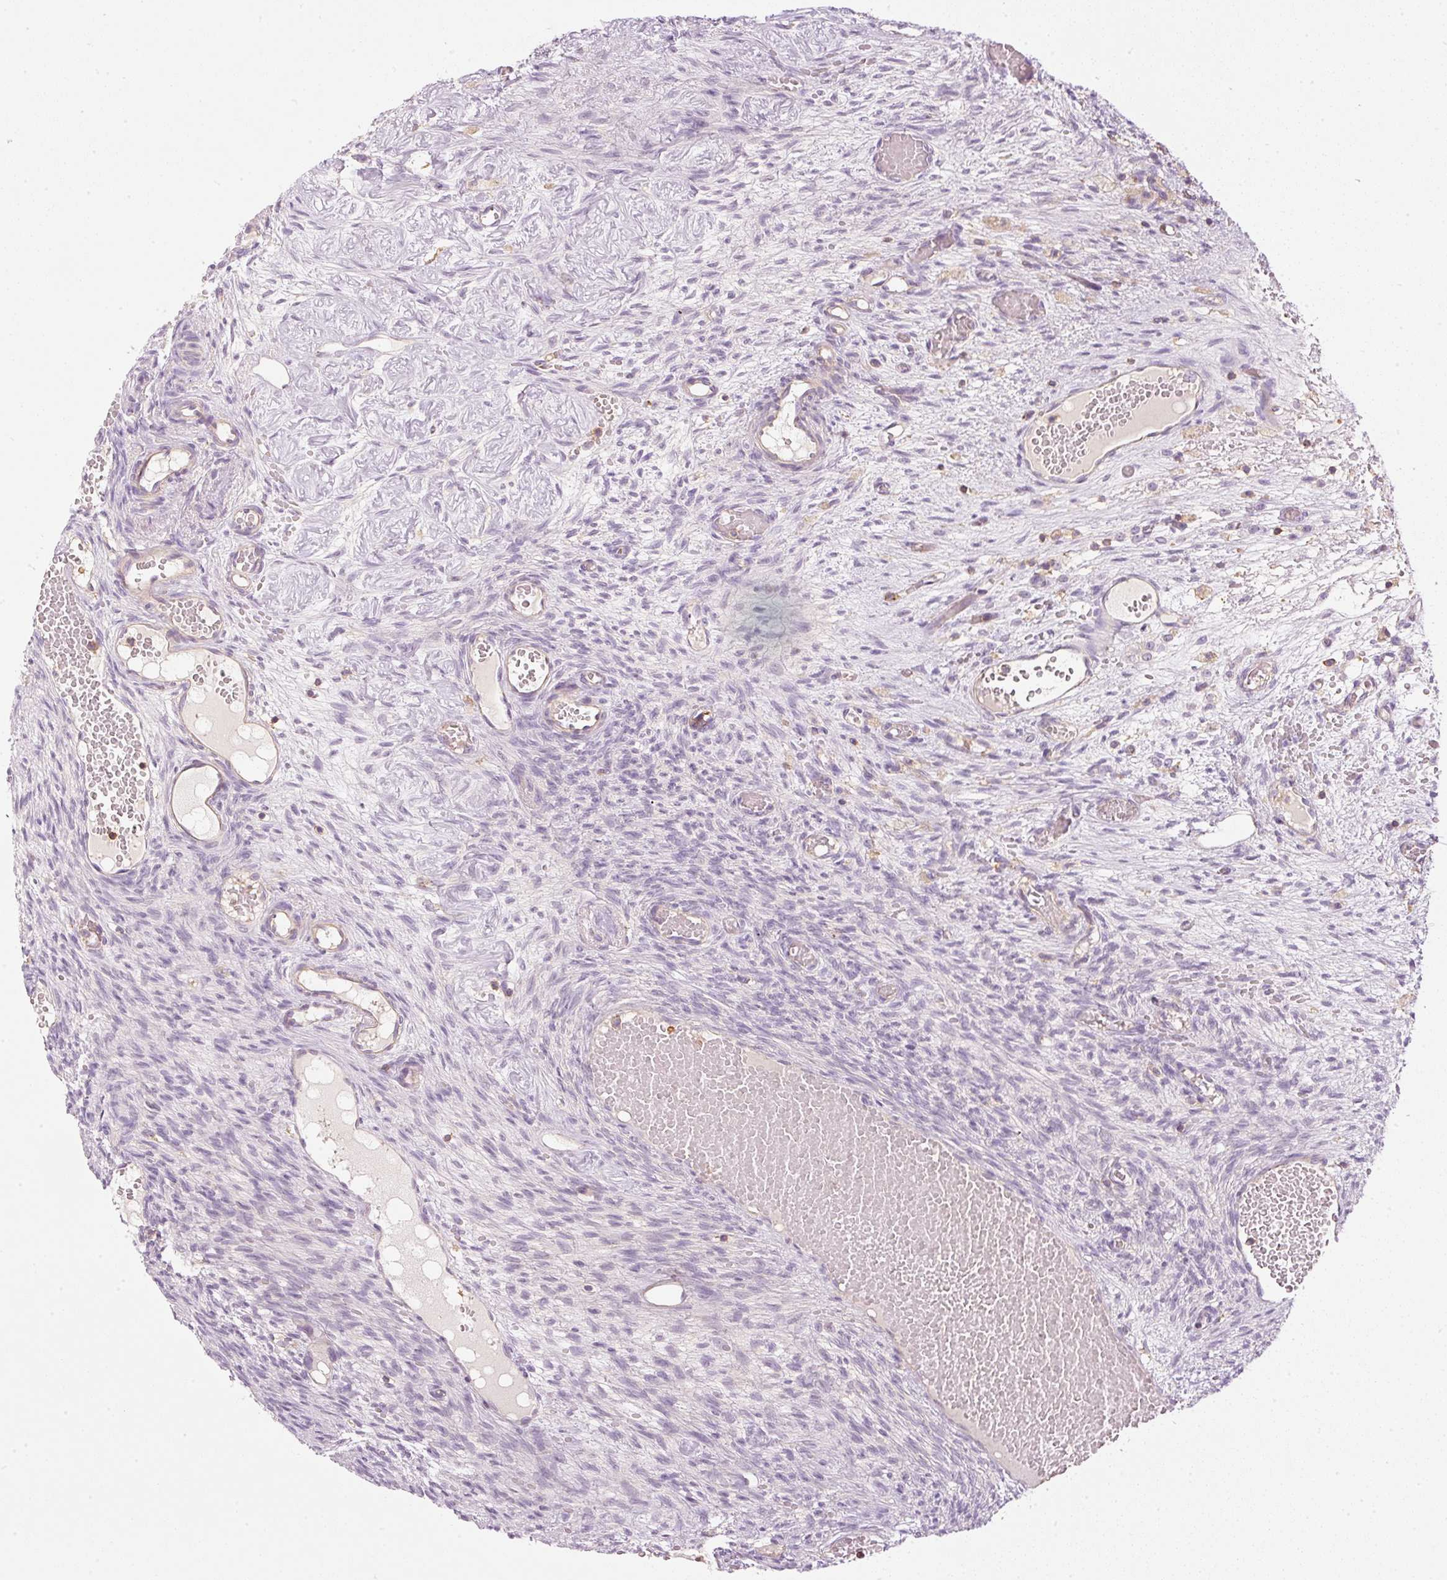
{"staining": {"intensity": "negative", "quantity": "none", "location": "none"}, "tissue": "ovary", "cell_type": "Ovarian stroma cells", "image_type": "normal", "snomed": [{"axis": "morphology", "description": "Normal tissue, NOS"}, {"axis": "topography", "description": "Ovary"}], "caption": "The IHC photomicrograph has no significant expression in ovarian stroma cells of ovary. (Brightfield microscopy of DAB IHC at high magnification).", "gene": "SIPA1", "patient": {"sex": "female", "age": 67}}